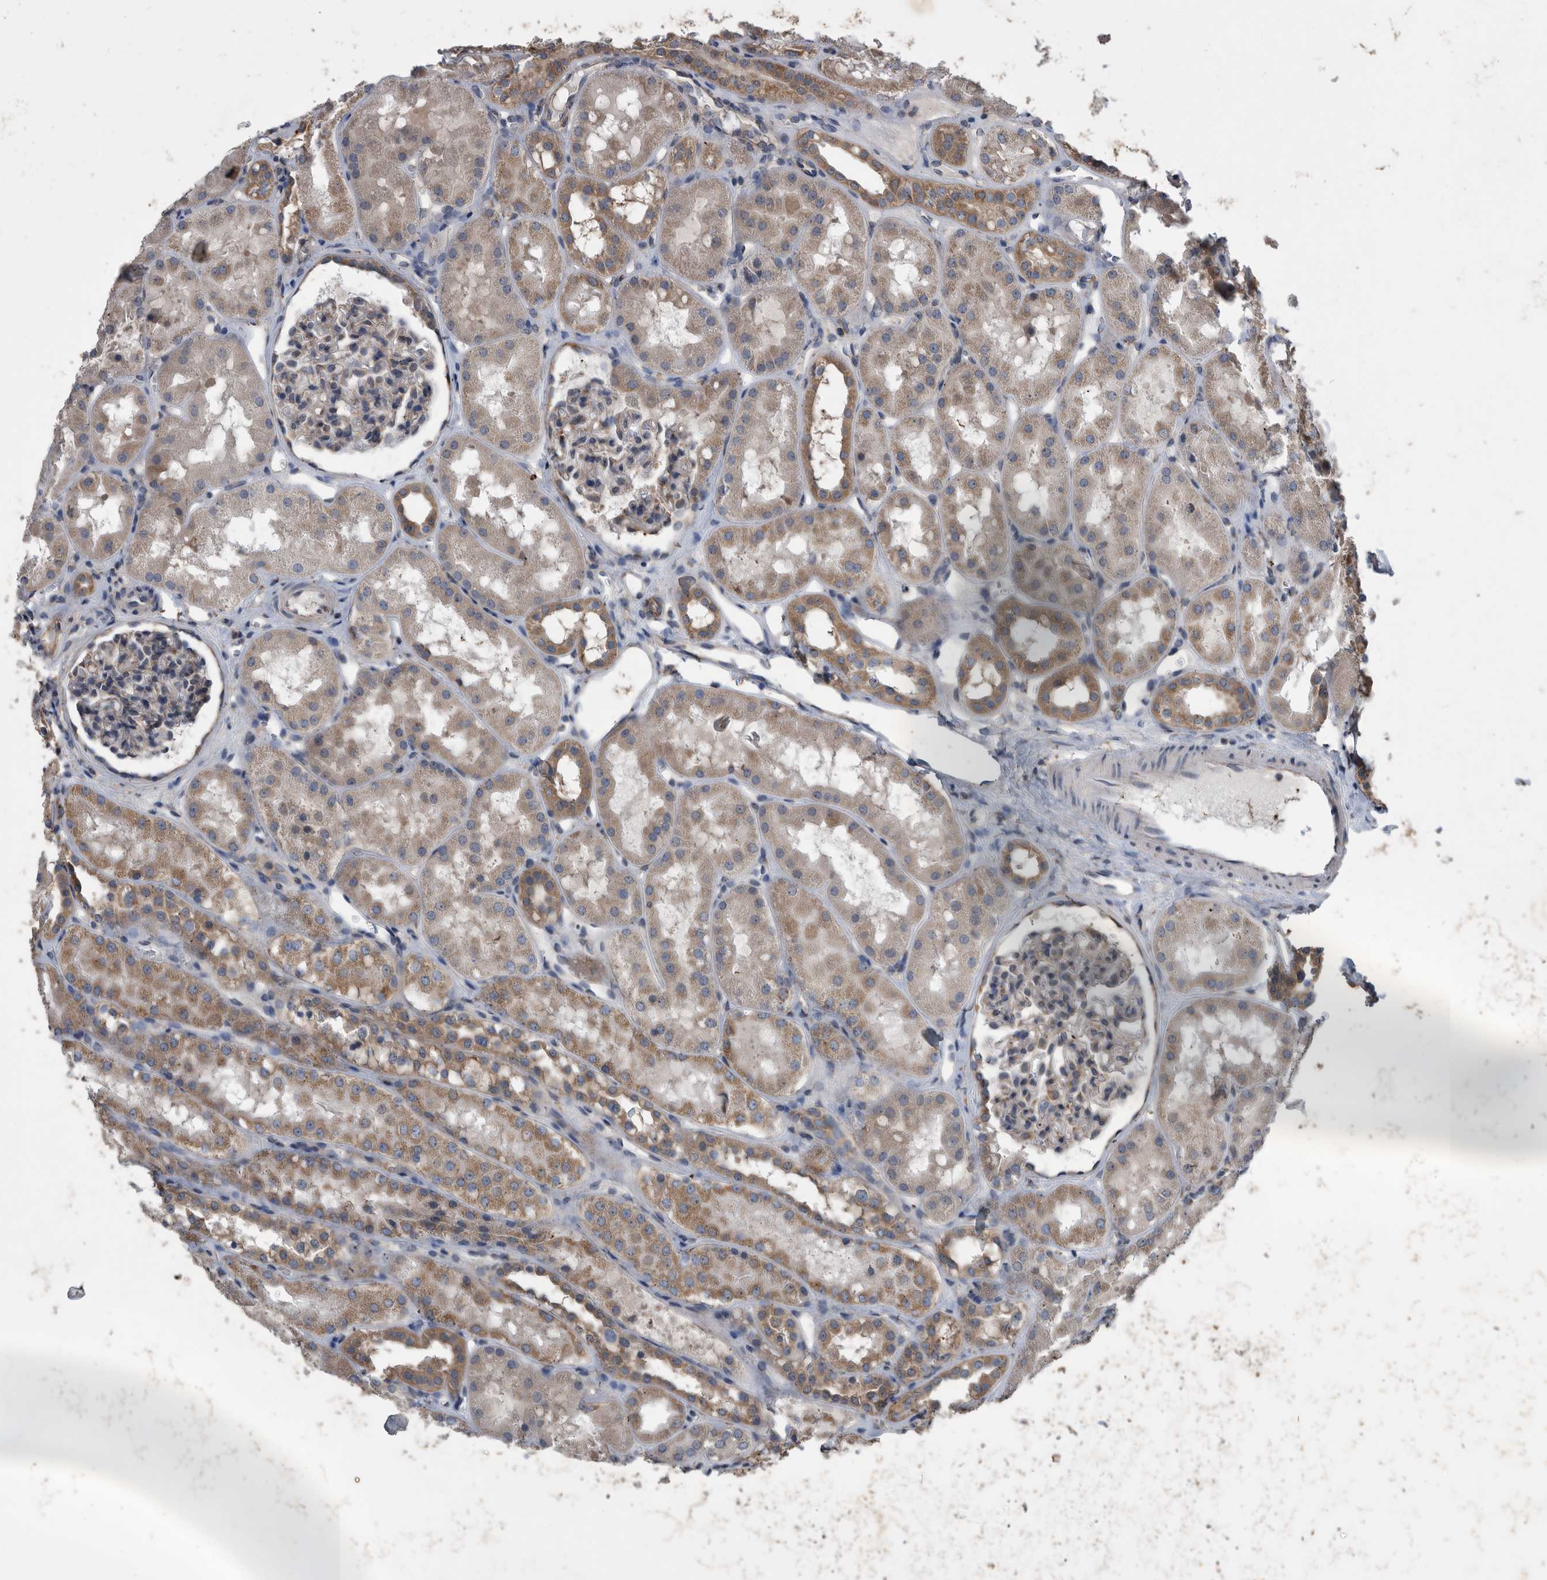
{"staining": {"intensity": "weak", "quantity": "25%-75%", "location": "cytoplasmic/membranous"}, "tissue": "kidney", "cell_type": "Cells in glomeruli", "image_type": "normal", "snomed": [{"axis": "morphology", "description": "Normal tissue, NOS"}, {"axis": "topography", "description": "Kidney"}], "caption": "An immunohistochemistry micrograph of unremarkable tissue is shown. Protein staining in brown highlights weak cytoplasmic/membranous positivity in kidney within cells in glomeruli. Nuclei are stained in blue.", "gene": "NRBP1", "patient": {"sex": "male", "age": 16}}